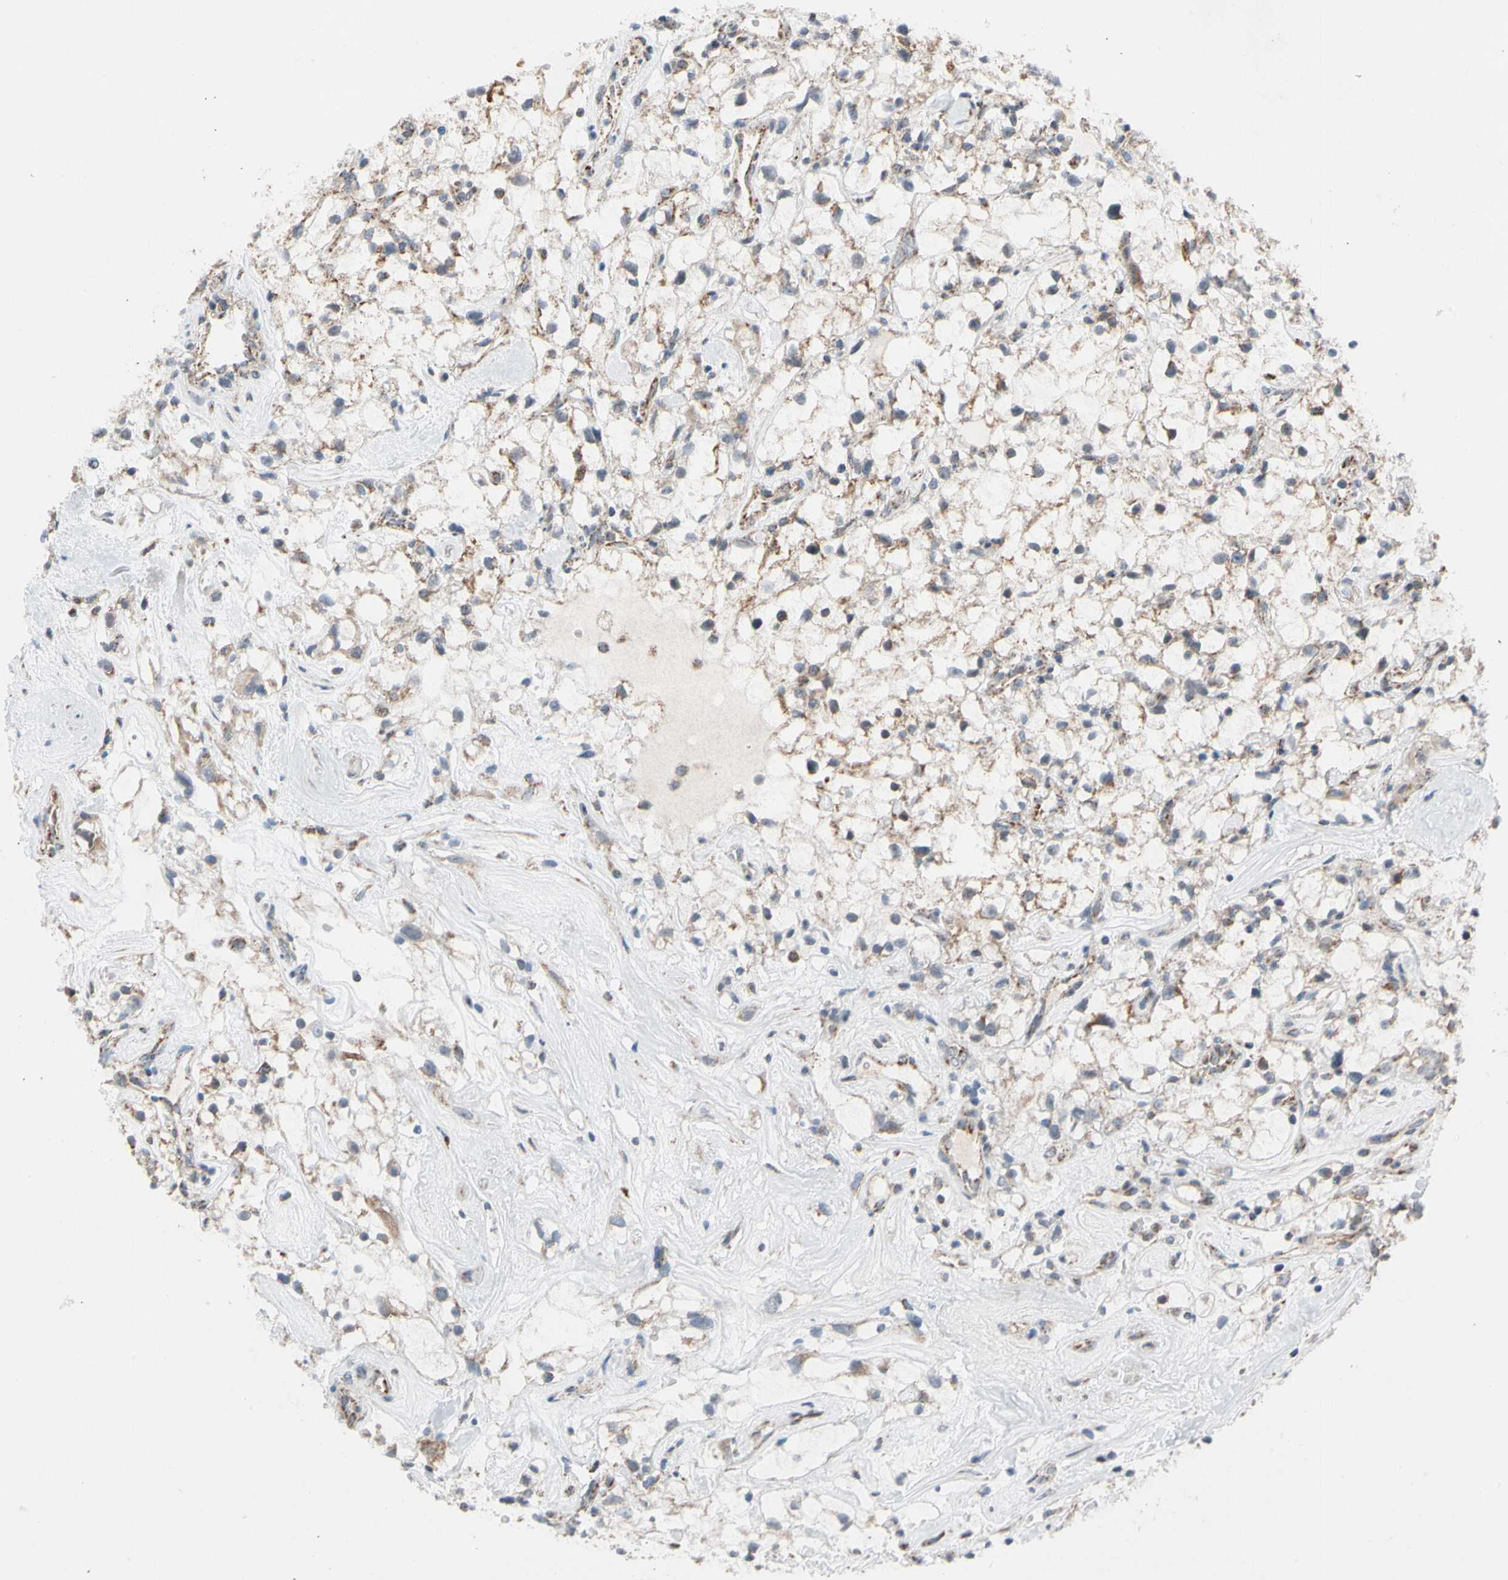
{"staining": {"intensity": "weak", "quantity": "25%-75%", "location": "cytoplasmic/membranous"}, "tissue": "renal cancer", "cell_type": "Tumor cells", "image_type": "cancer", "snomed": [{"axis": "morphology", "description": "Adenocarcinoma, NOS"}, {"axis": "topography", "description": "Kidney"}], "caption": "Immunohistochemistry histopathology image of renal cancer stained for a protein (brown), which displays low levels of weak cytoplasmic/membranous positivity in approximately 25%-75% of tumor cells.", "gene": "KHDC4", "patient": {"sex": "female", "age": 60}}